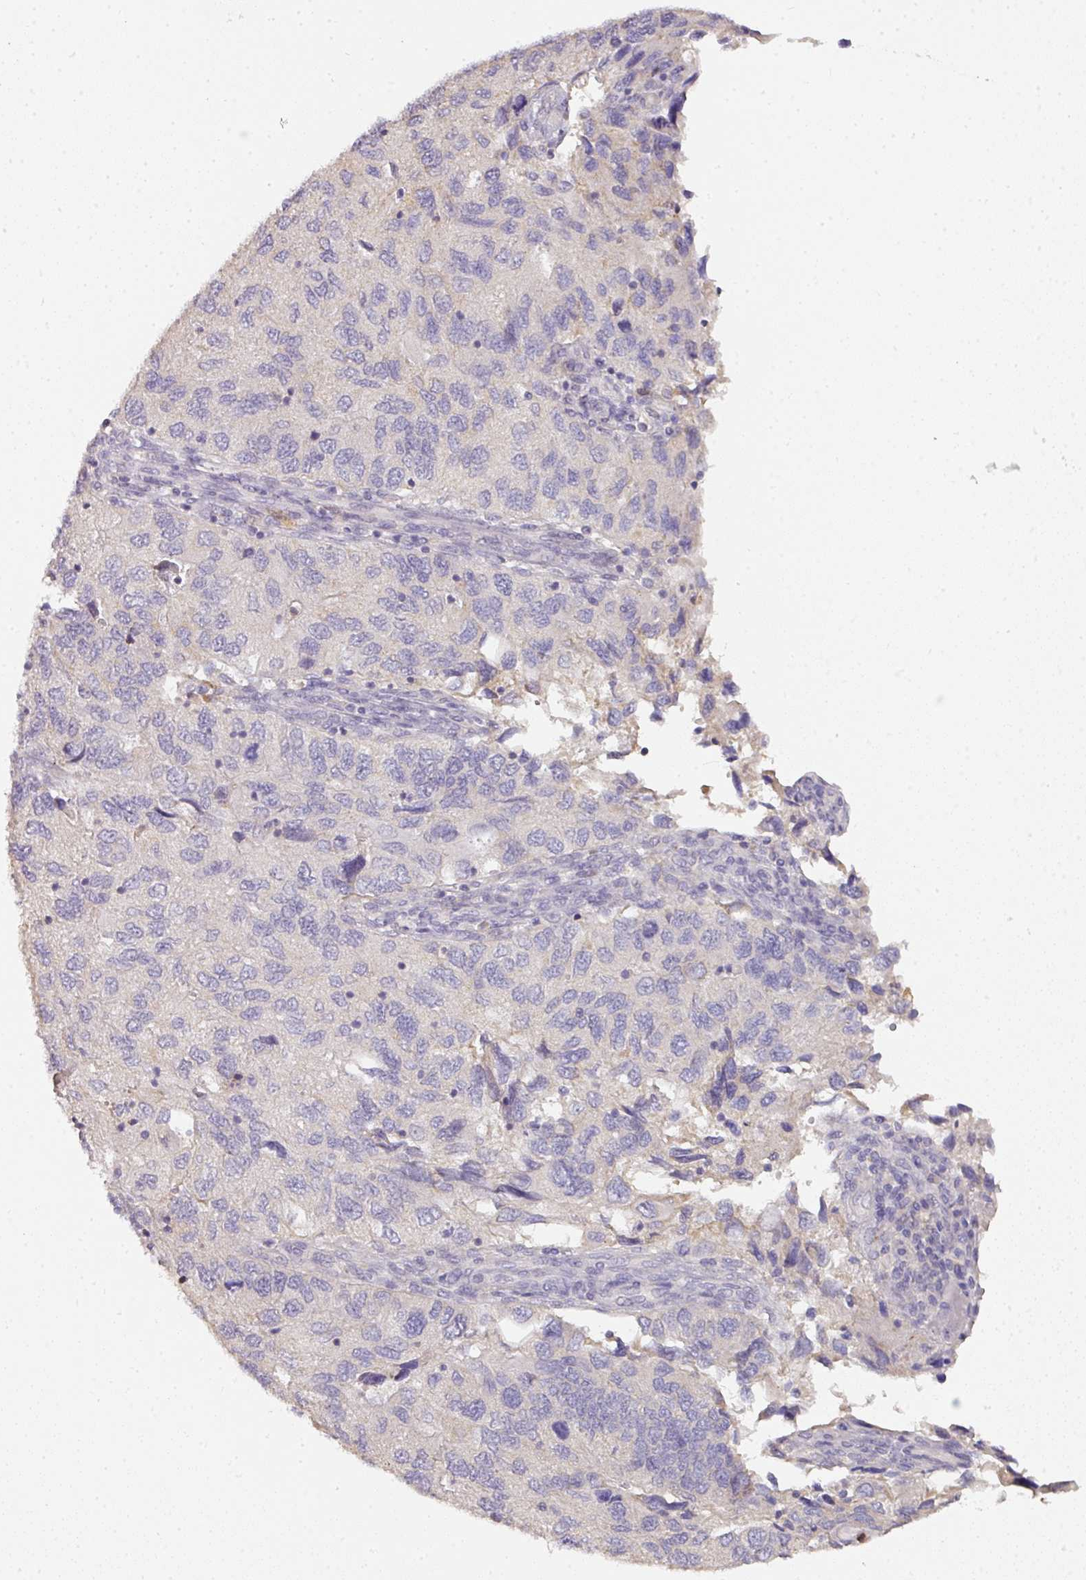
{"staining": {"intensity": "negative", "quantity": "none", "location": "none"}, "tissue": "endometrial cancer", "cell_type": "Tumor cells", "image_type": "cancer", "snomed": [{"axis": "morphology", "description": "Carcinoma, NOS"}, {"axis": "topography", "description": "Uterus"}], "caption": "An immunohistochemistry (IHC) micrograph of endometrial cancer is shown. There is no staining in tumor cells of endometrial cancer.", "gene": "HHEX", "patient": {"sex": "female", "age": 76}}